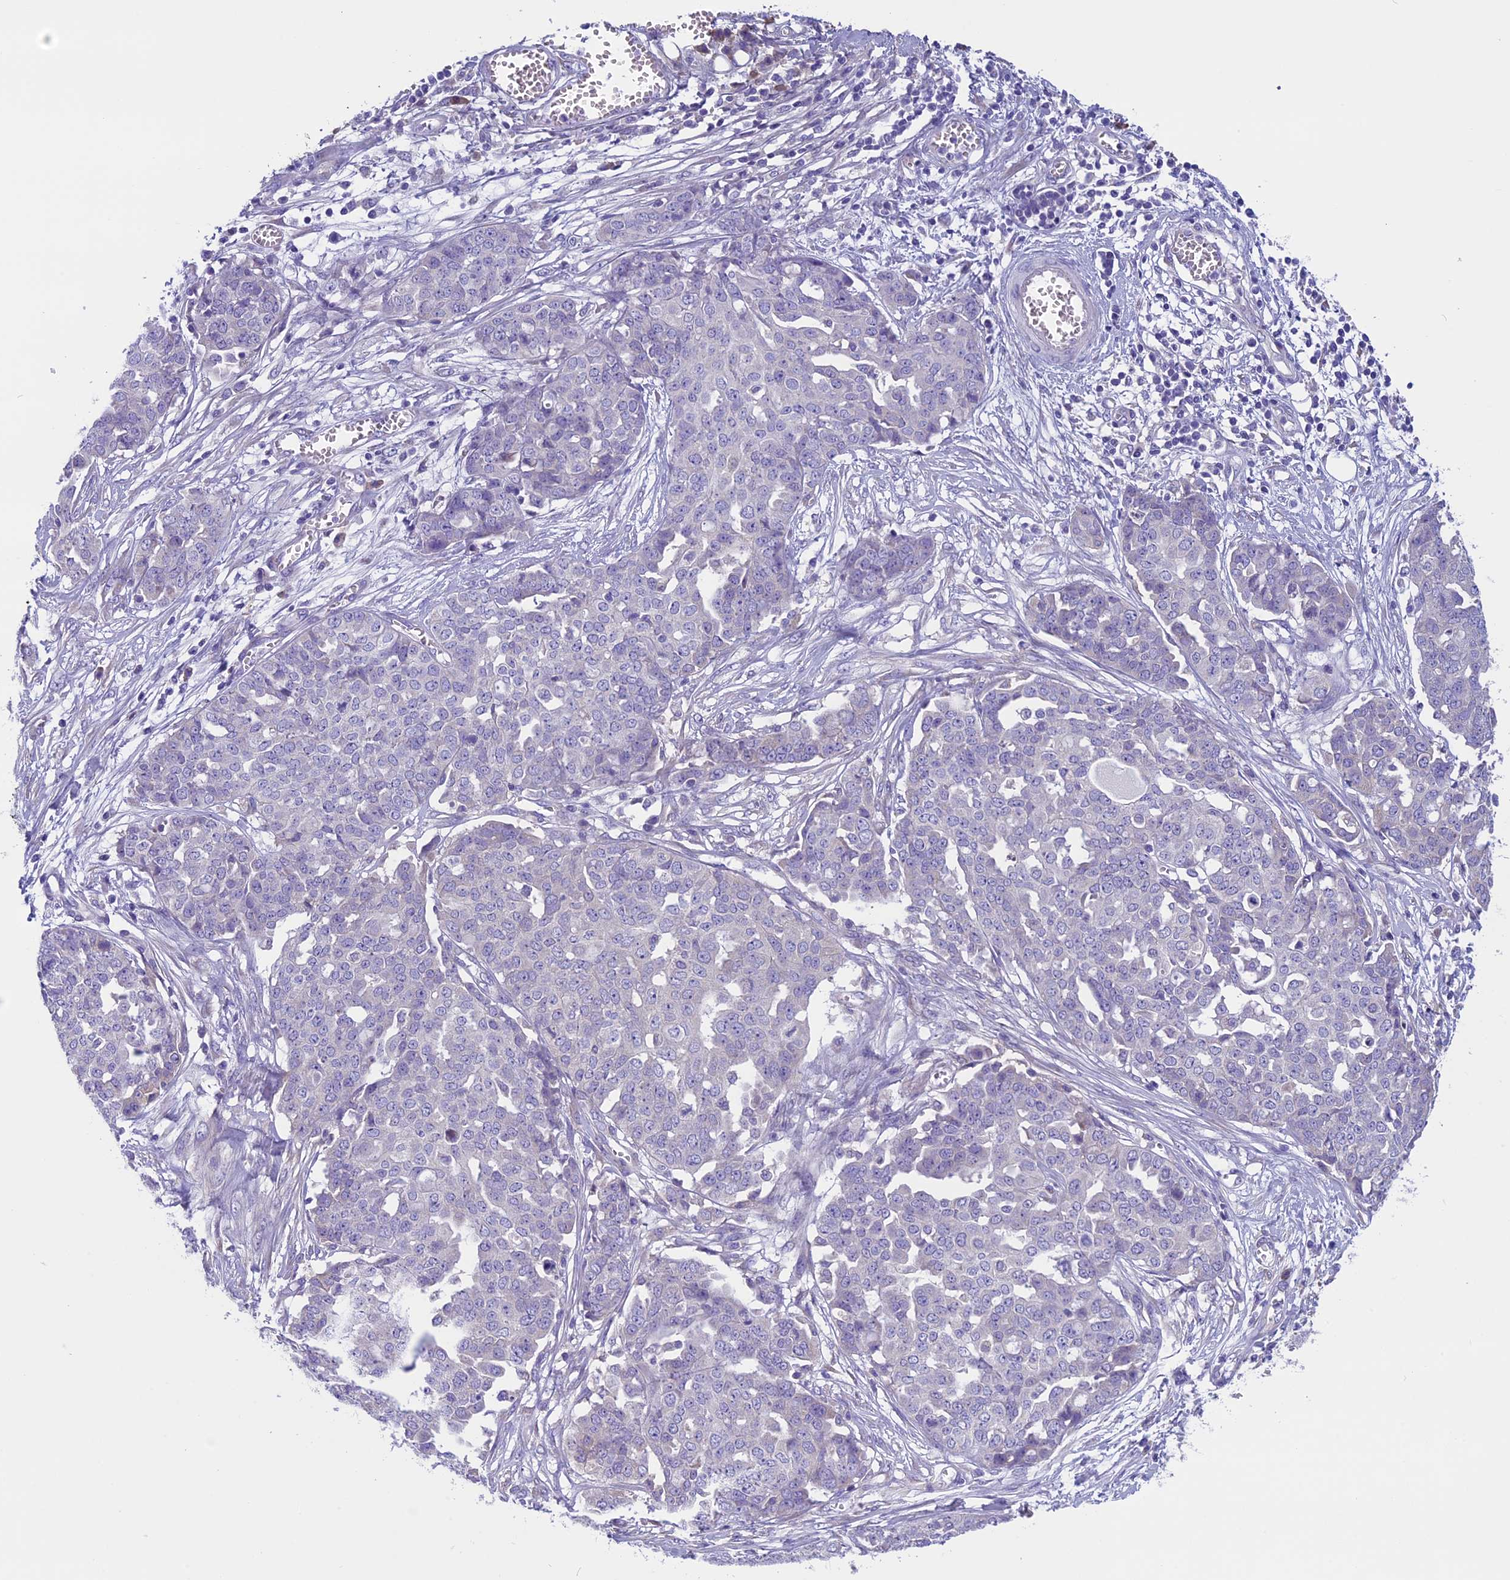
{"staining": {"intensity": "negative", "quantity": "none", "location": "none"}, "tissue": "ovarian cancer", "cell_type": "Tumor cells", "image_type": "cancer", "snomed": [{"axis": "morphology", "description": "Cystadenocarcinoma, serous, NOS"}, {"axis": "topography", "description": "Soft tissue"}, {"axis": "topography", "description": "Ovary"}], "caption": "Histopathology image shows no significant protein staining in tumor cells of ovarian serous cystadenocarcinoma.", "gene": "DCTN5", "patient": {"sex": "female", "age": 57}}